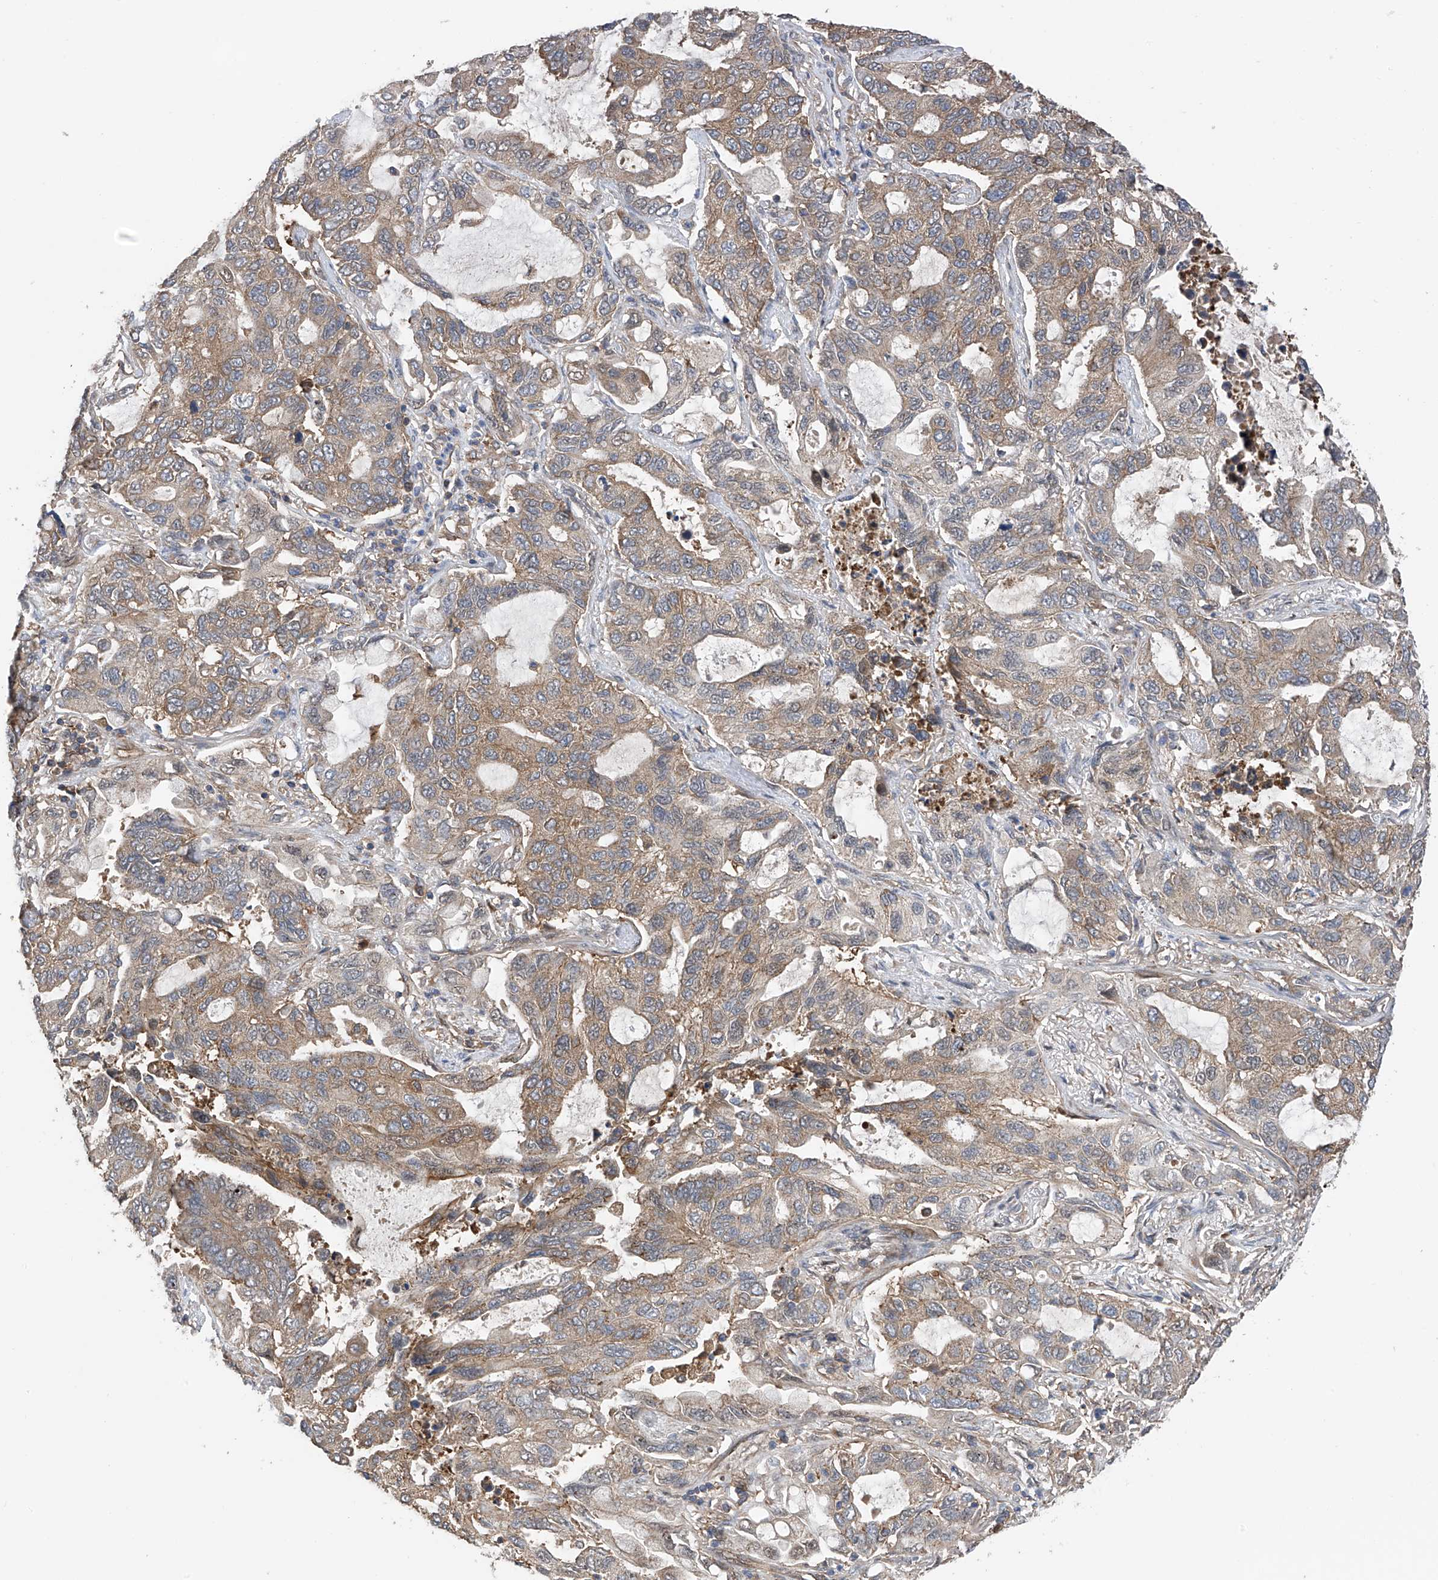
{"staining": {"intensity": "weak", "quantity": "25%-75%", "location": "cytoplasmic/membranous"}, "tissue": "lung cancer", "cell_type": "Tumor cells", "image_type": "cancer", "snomed": [{"axis": "morphology", "description": "Adenocarcinoma, NOS"}, {"axis": "topography", "description": "Lung"}], "caption": "Weak cytoplasmic/membranous protein staining is present in about 25%-75% of tumor cells in lung cancer (adenocarcinoma). (Brightfield microscopy of DAB IHC at high magnification).", "gene": "CHPF", "patient": {"sex": "male", "age": 64}}